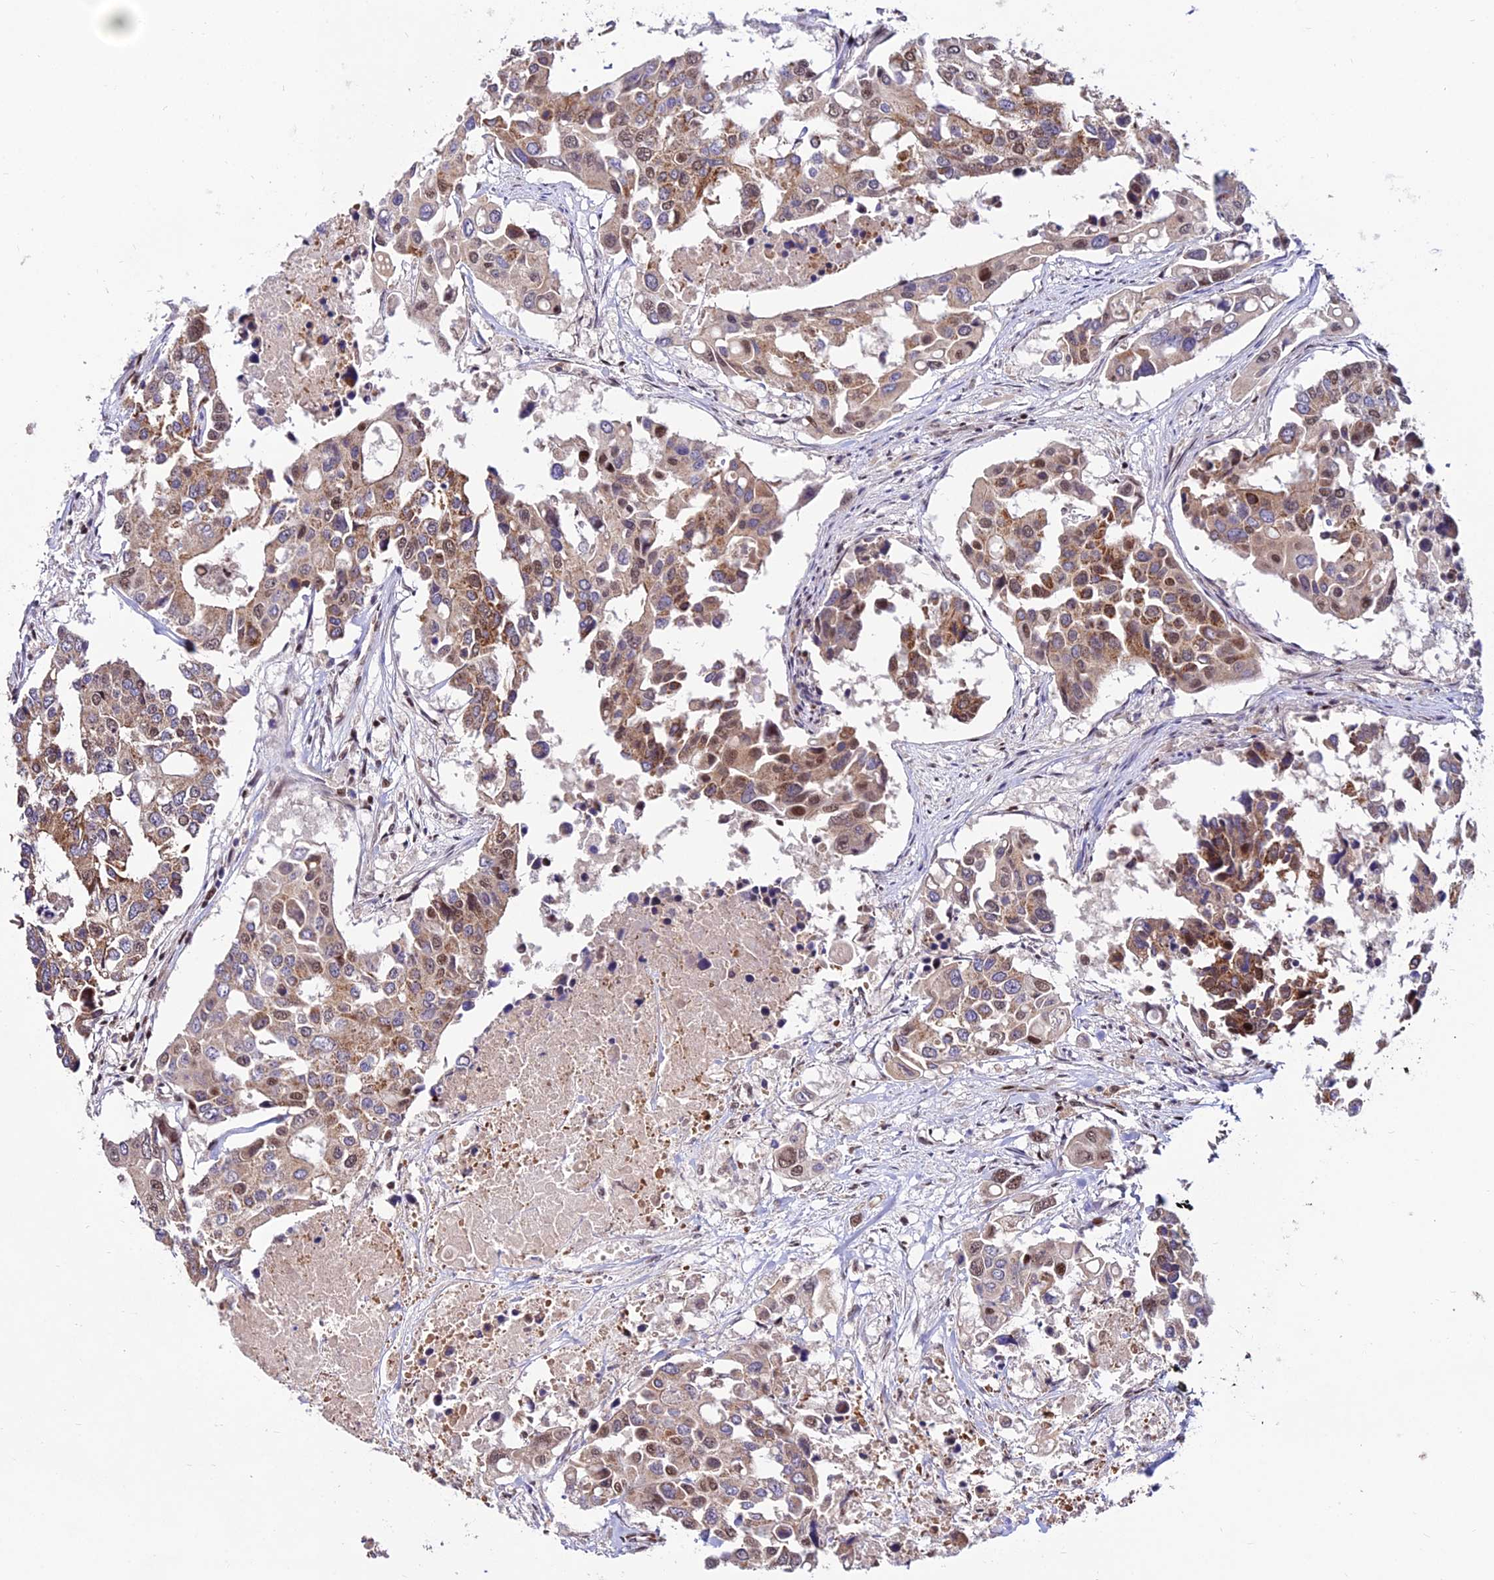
{"staining": {"intensity": "moderate", "quantity": "25%-75%", "location": "cytoplasmic/membranous,nuclear"}, "tissue": "colorectal cancer", "cell_type": "Tumor cells", "image_type": "cancer", "snomed": [{"axis": "morphology", "description": "Adenocarcinoma, NOS"}, {"axis": "topography", "description": "Colon"}], "caption": "Immunohistochemical staining of human colorectal cancer (adenocarcinoma) shows medium levels of moderate cytoplasmic/membranous and nuclear protein expression in approximately 25%-75% of tumor cells.", "gene": "CIB3", "patient": {"sex": "male", "age": 77}}